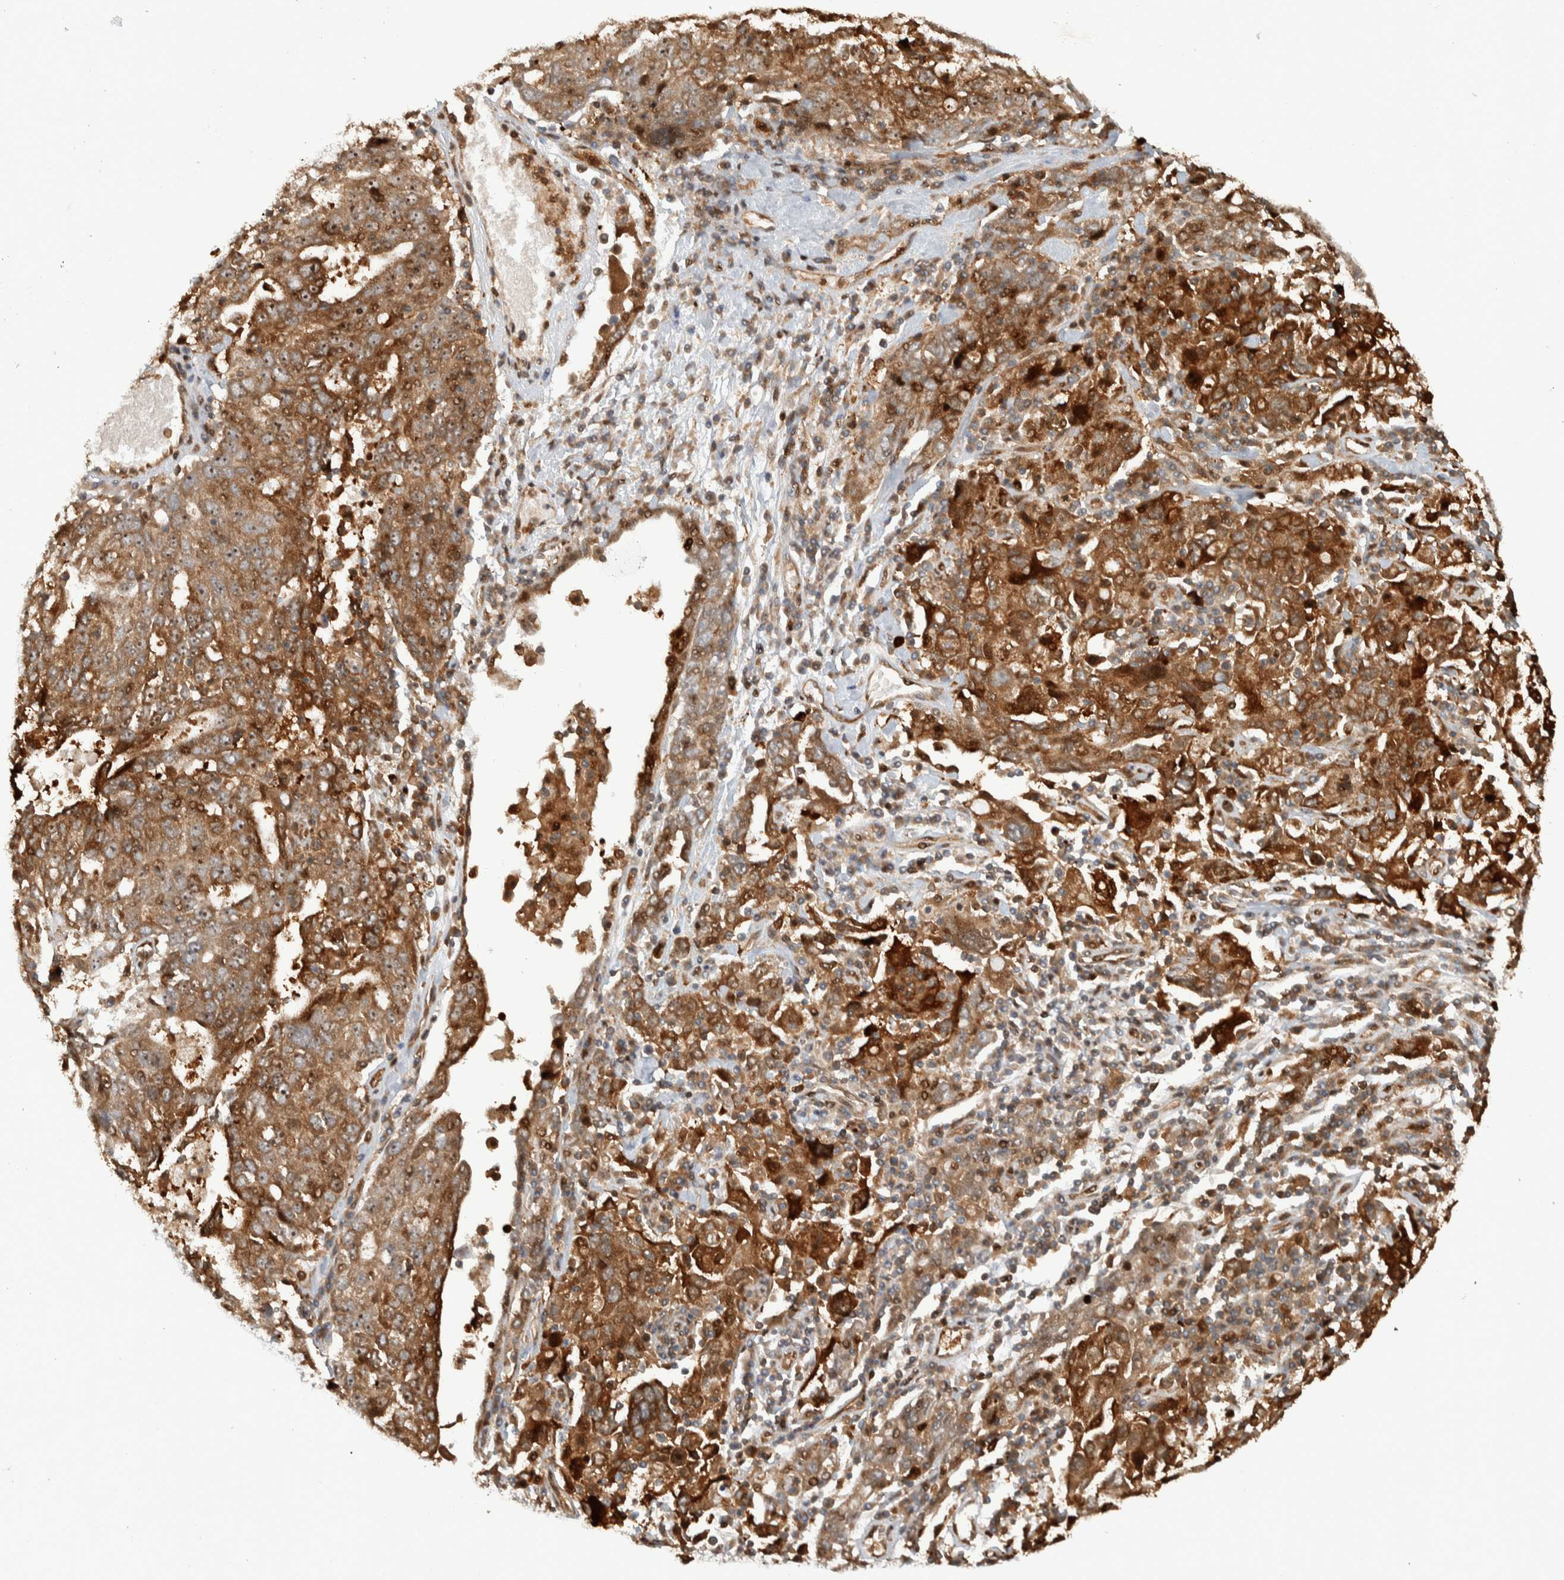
{"staining": {"intensity": "strong", "quantity": ">75%", "location": "cytoplasmic/membranous"}, "tissue": "ovarian cancer", "cell_type": "Tumor cells", "image_type": "cancer", "snomed": [{"axis": "morphology", "description": "Carcinoma, endometroid"}, {"axis": "topography", "description": "Ovary"}], "caption": "Immunohistochemistry micrograph of ovarian cancer (endometroid carcinoma) stained for a protein (brown), which reveals high levels of strong cytoplasmic/membranous positivity in about >75% of tumor cells.", "gene": "CNTROB", "patient": {"sex": "female", "age": 62}}